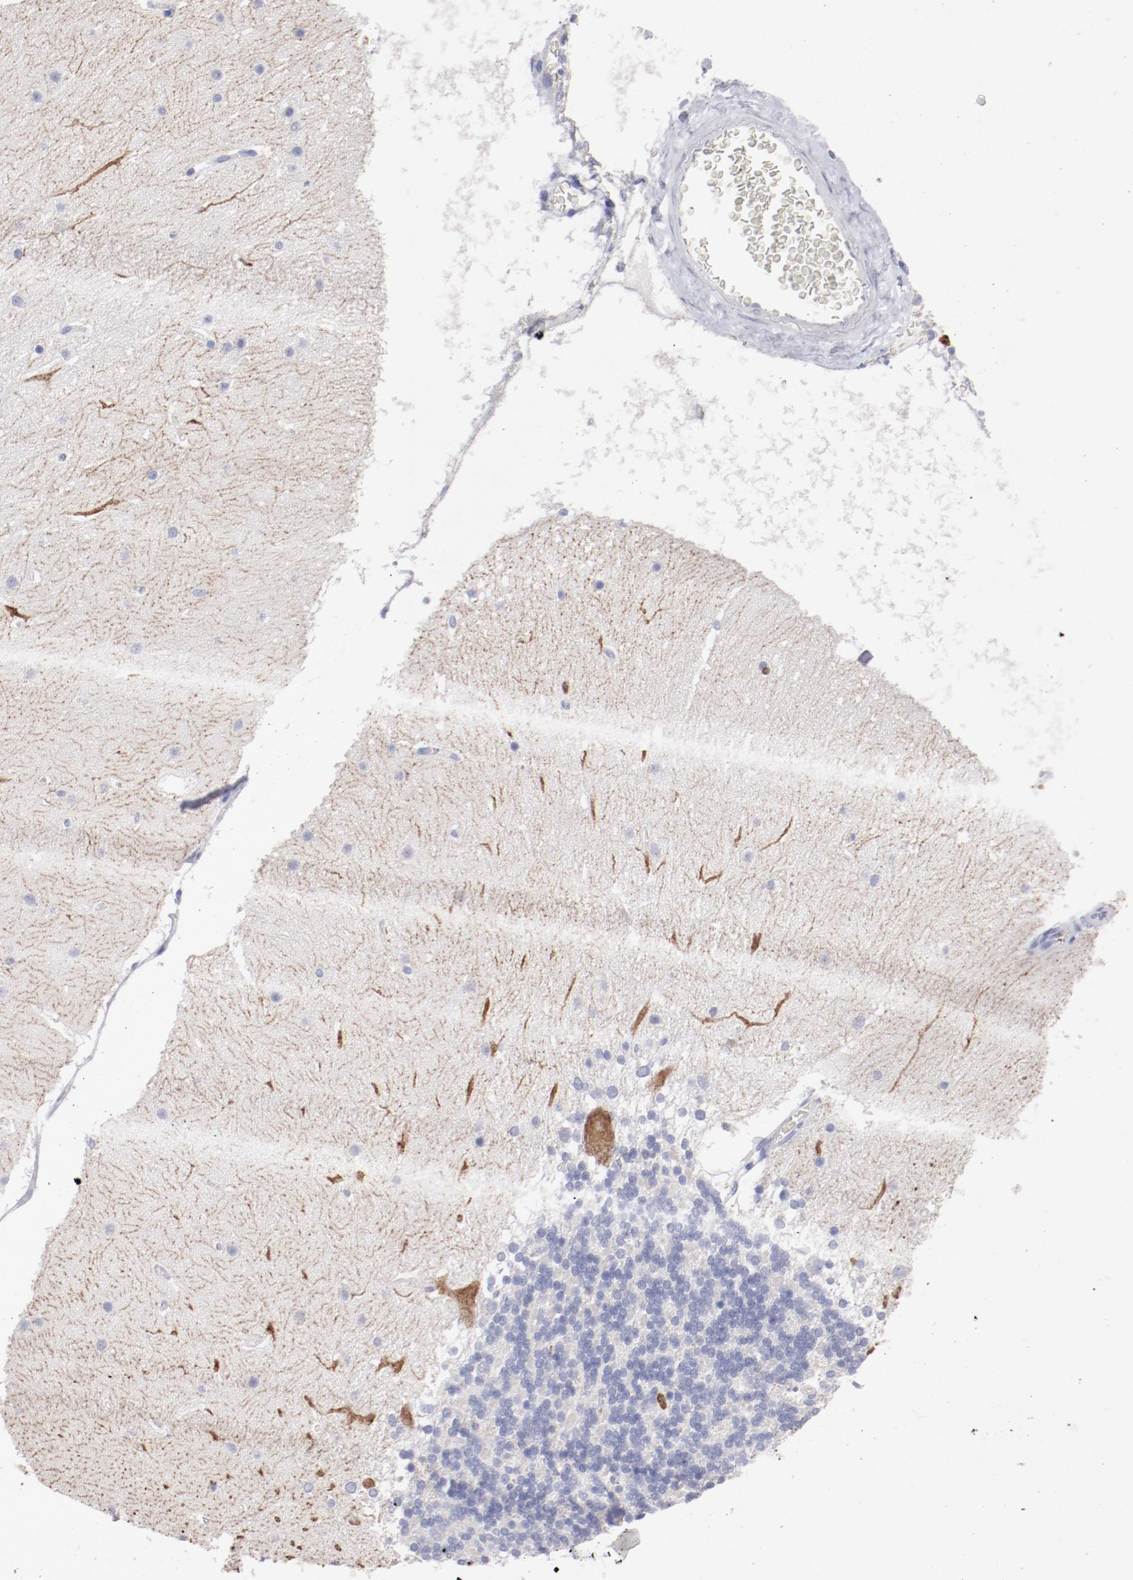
{"staining": {"intensity": "negative", "quantity": "none", "location": "none"}, "tissue": "cerebellum", "cell_type": "Cells in granular layer", "image_type": "normal", "snomed": [{"axis": "morphology", "description": "Normal tissue, NOS"}, {"axis": "topography", "description": "Cerebellum"}], "caption": "Protein analysis of benign cerebellum shows no significant positivity in cells in granular layer. (DAB IHC, high magnification).", "gene": "FGR", "patient": {"sex": "female", "age": 19}}